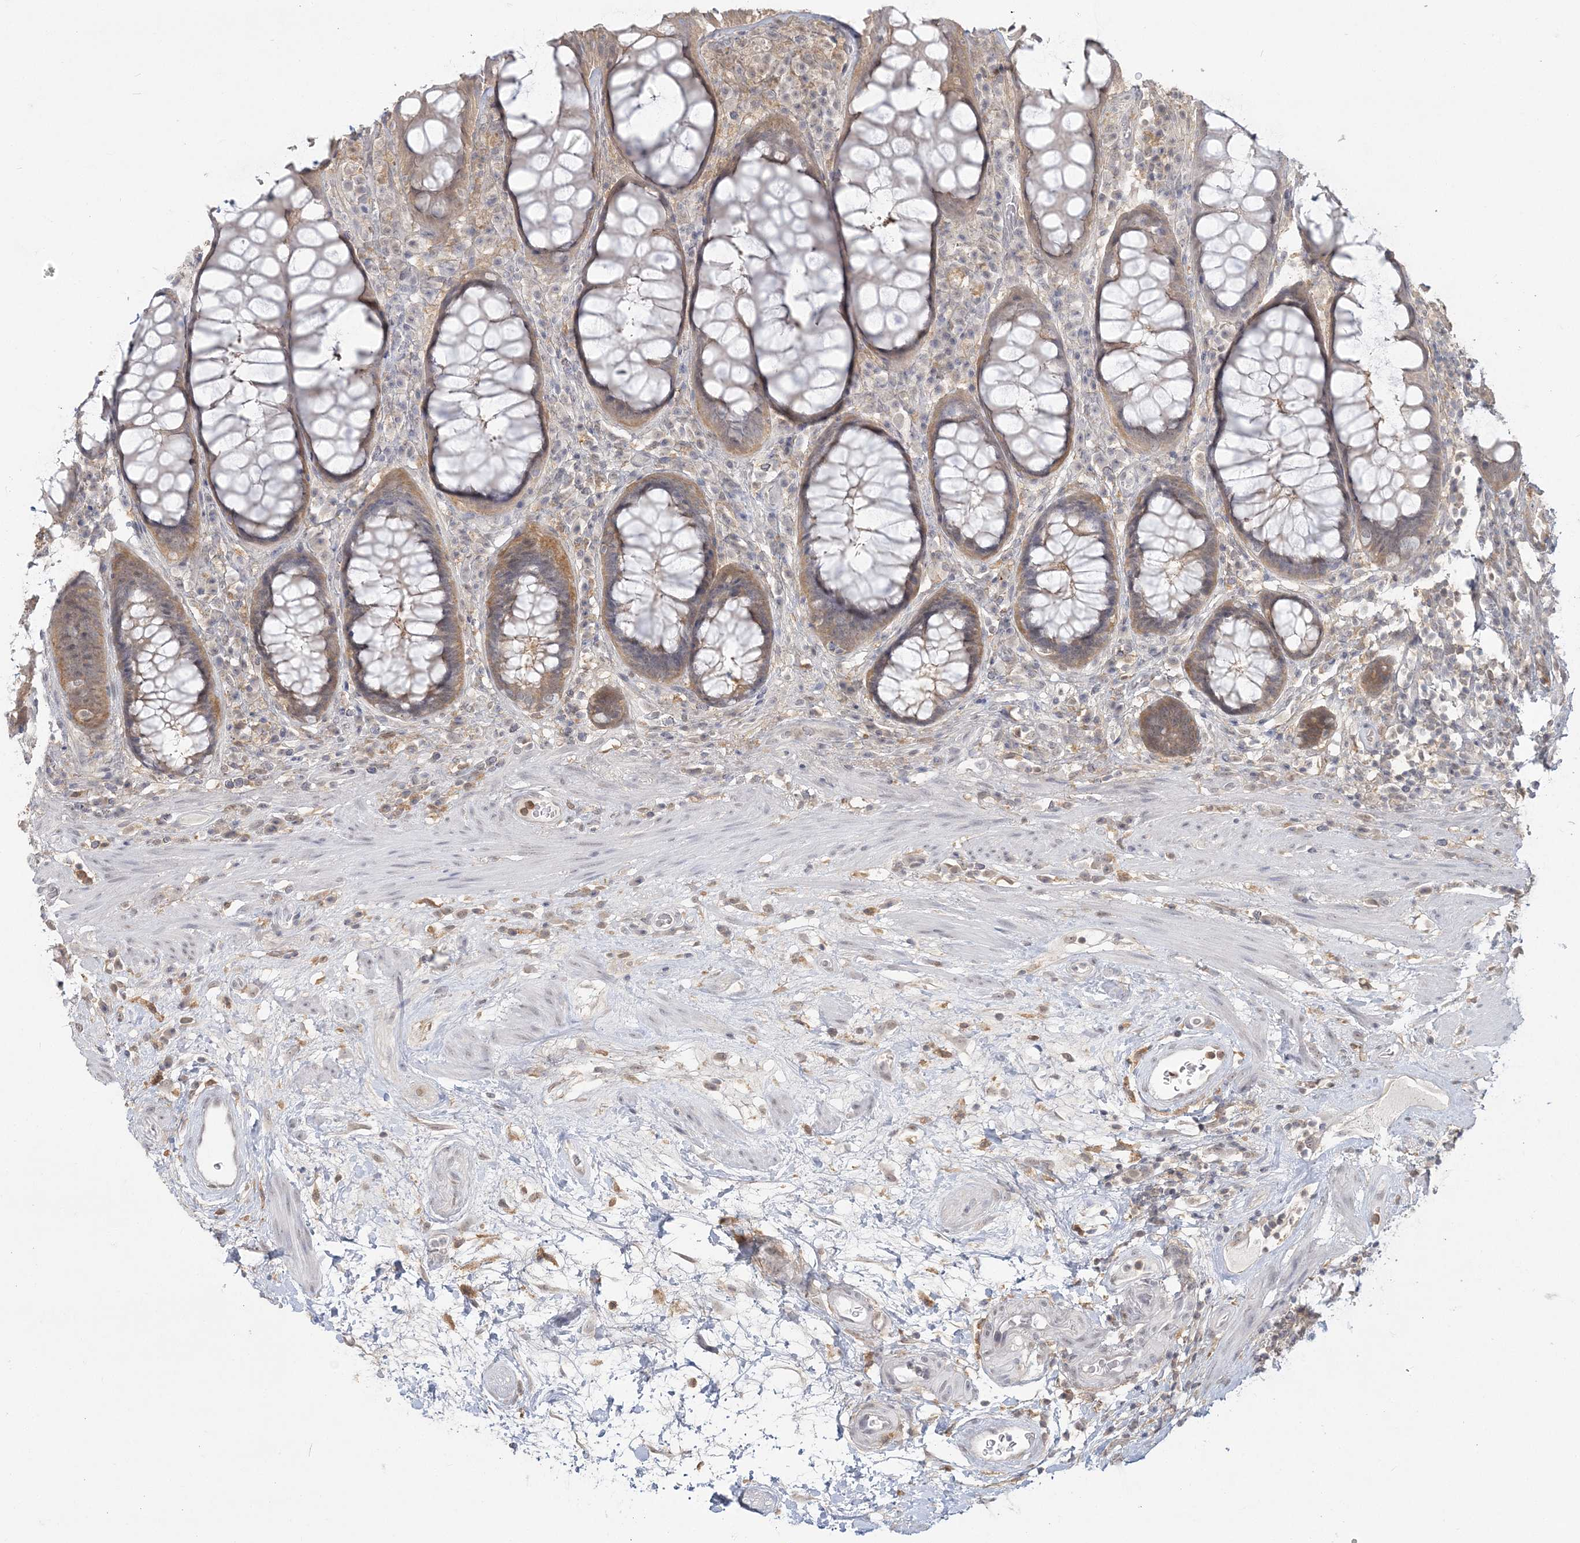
{"staining": {"intensity": "moderate", "quantity": ">75%", "location": "cytoplasmic/membranous"}, "tissue": "rectum", "cell_type": "Glandular cells", "image_type": "normal", "snomed": [{"axis": "morphology", "description": "Normal tissue, NOS"}, {"axis": "topography", "description": "Rectum"}], "caption": "Immunohistochemistry (IHC) photomicrograph of normal rectum: human rectum stained using IHC reveals medium levels of moderate protein expression localized specifically in the cytoplasmic/membranous of glandular cells, appearing as a cytoplasmic/membranous brown color.", "gene": "ANKS1A", "patient": {"sex": "male", "age": 64}}